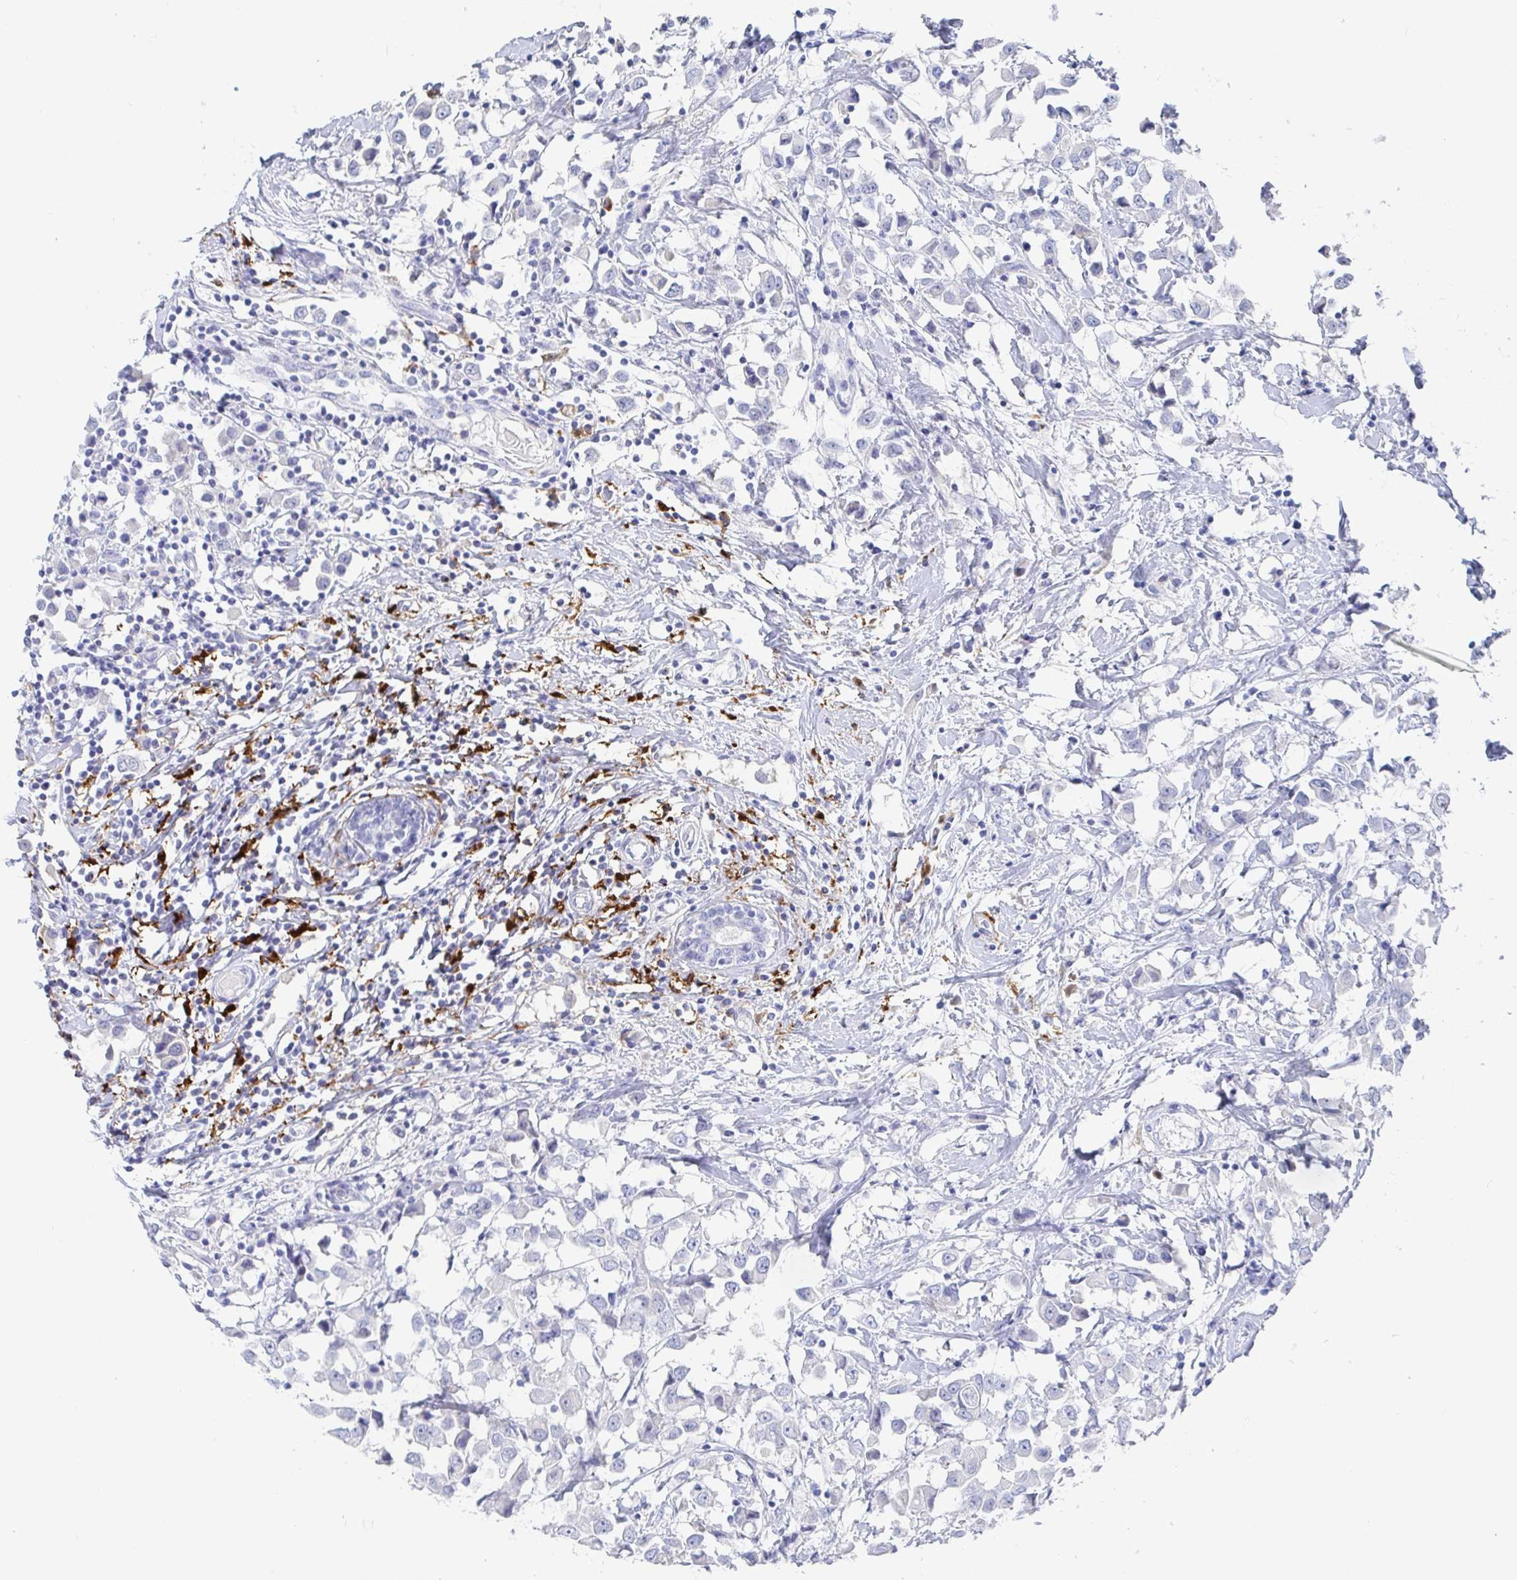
{"staining": {"intensity": "negative", "quantity": "none", "location": "none"}, "tissue": "breast cancer", "cell_type": "Tumor cells", "image_type": "cancer", "snomed": [{"axis": "morphology", "description": "Duct carcinoma"}, {"axis": "topography", "description": "Breast"}], "caption": "Breast cancer (infiltrating ductal carcinoma) was stained to show a protein in brown. There is no significant staining in tumor cells. The staining is performed using DAB brown chromogen with nuclei counter-stained in using hematoxylin.", "gene": "OR2A4", "patient": {"sex": "female", "age": 61}}